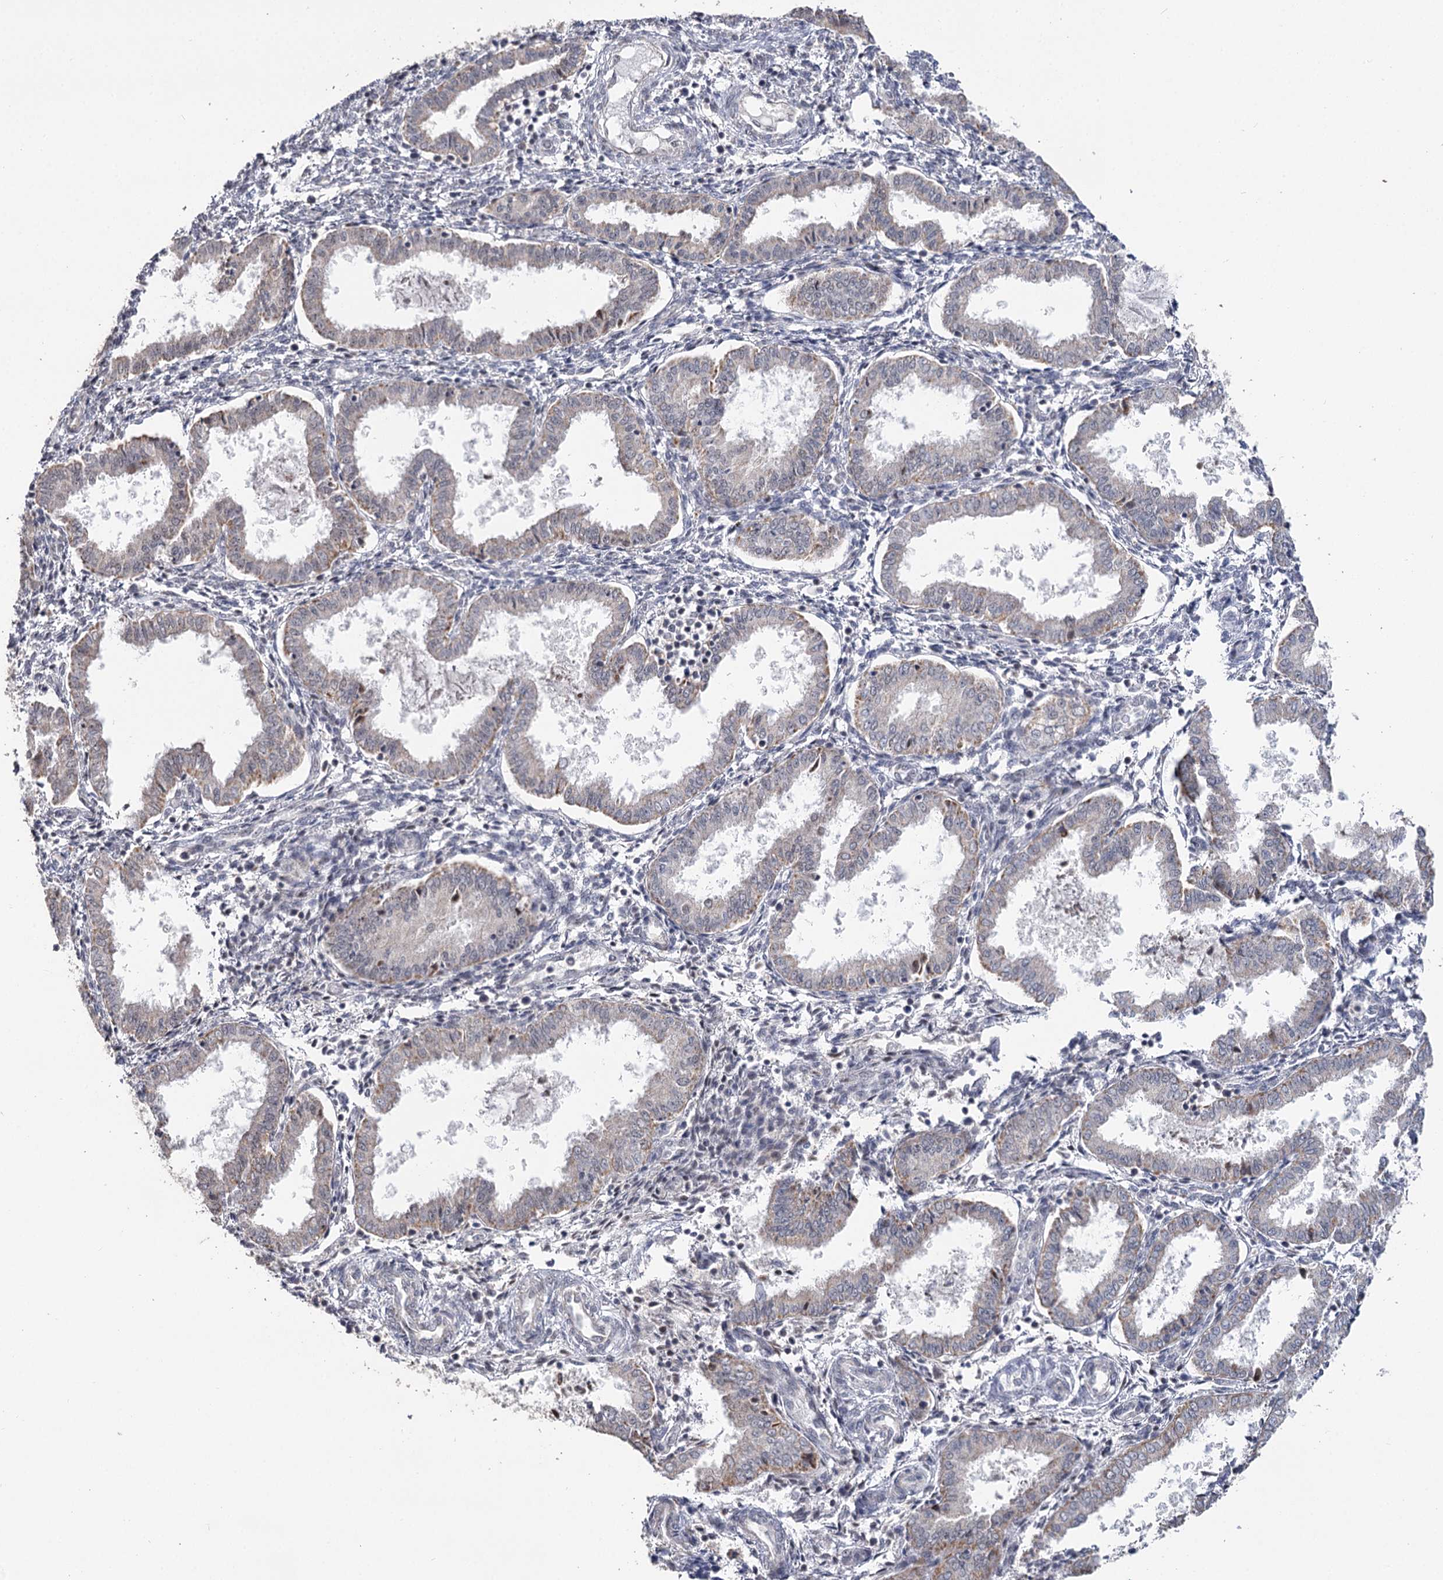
{"staining": {"intensity": "negative", "quantity": "none", "location": "none"}, "tissue": "endometrium", "cell_type": "Cells in endometrial stroma", "image_type": "normal", "snomed": [{"axis": "morphology", "description": "Normal tissue, NOS"}, {"axis": "topography", "description": "Endometrium"}], "caption": "Immunohistochemistry (IHC) histopathology image of unremarkable endometrium: human endometrium stained with DAB (3,3'-diaminobenzidine) exhibits no significant protein staining in cells in endometrial stroma. The staining is performed using DAB (3,3'-diaminobenzidine) brown chromogen with nuclei counter-stained in using hematoxylin.", "gene": "RUFY4", "patient": {"sex": "female", "age": 33}}